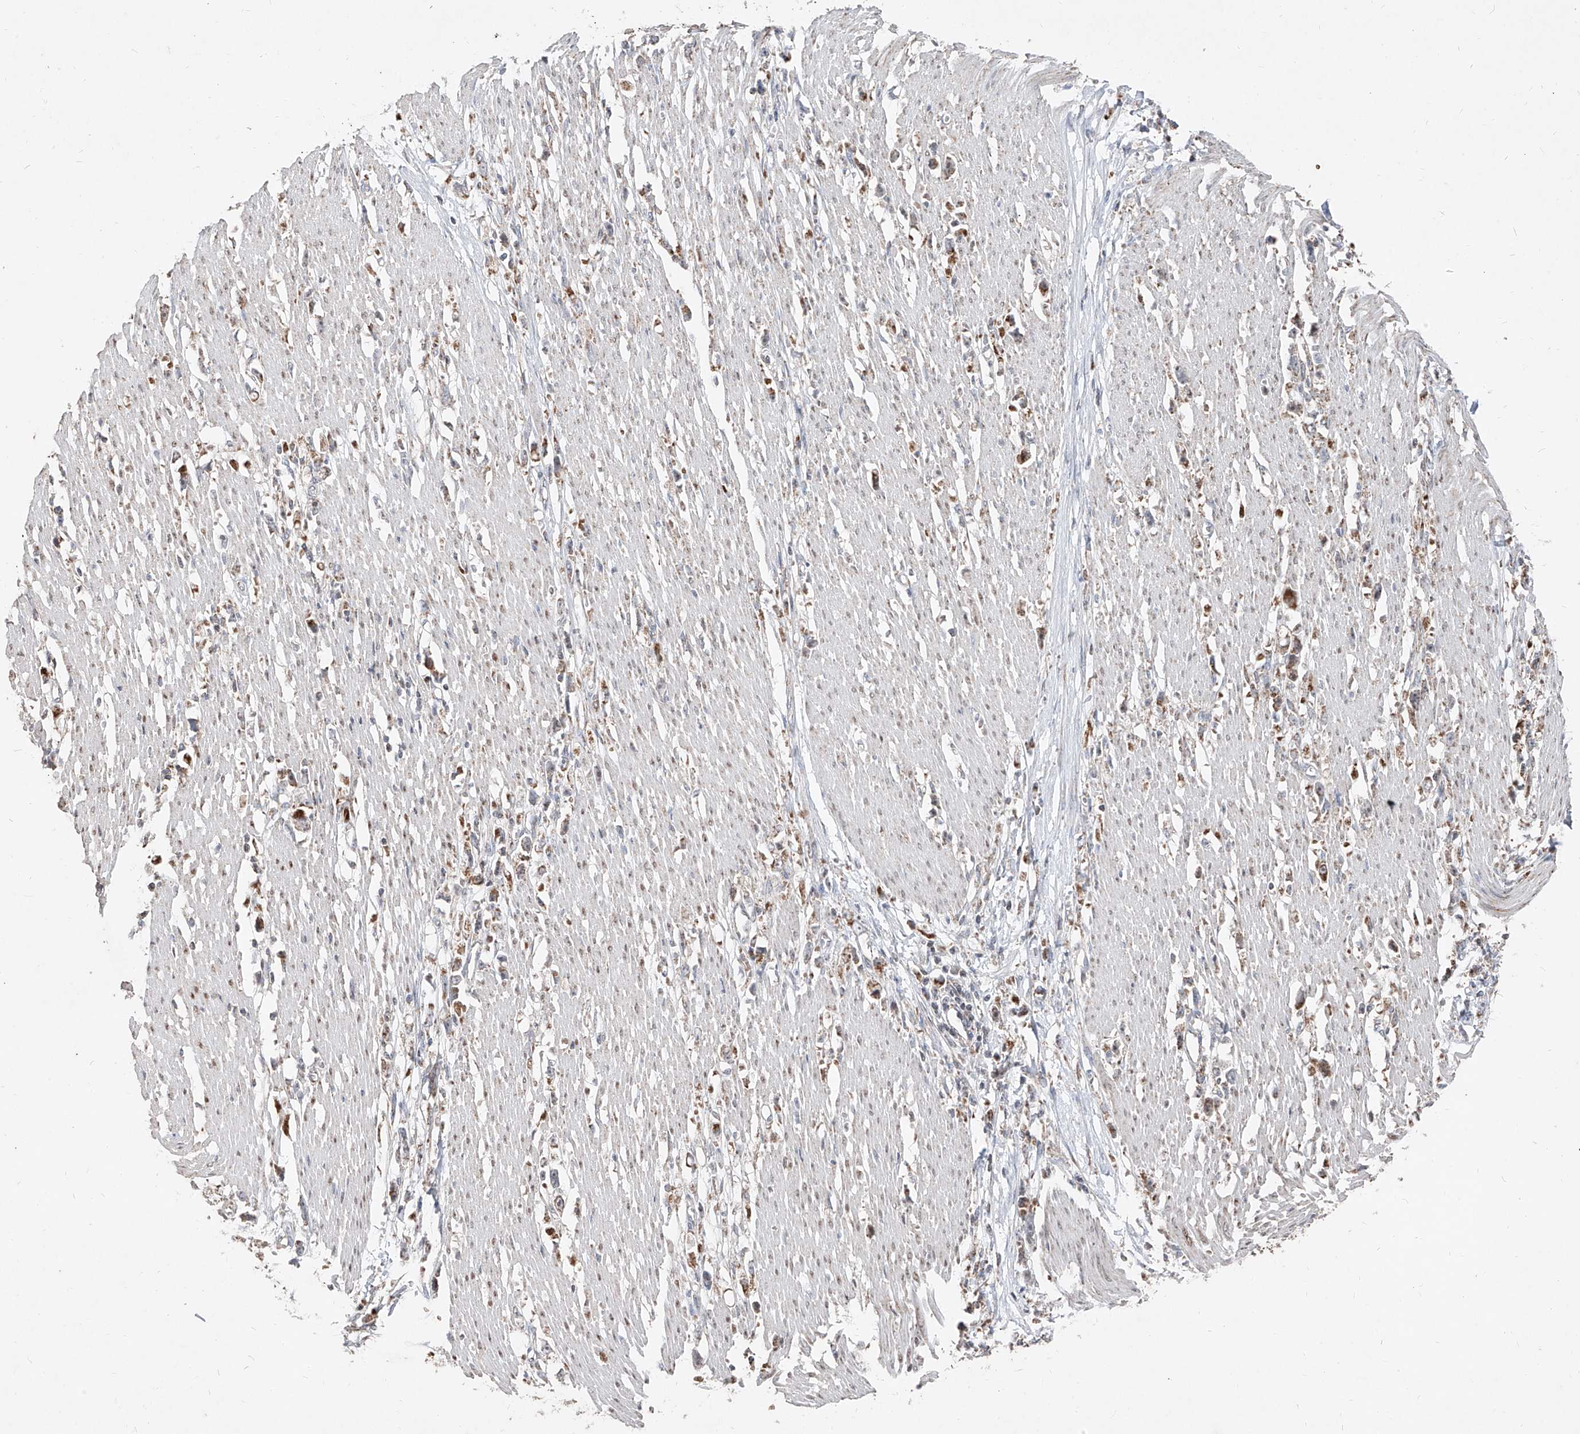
{"staining": {"intensity": "moderate", "quantity": "25%-75%", "location": "cytoplasmic/membranous"}, "tissue": "stomach cancer", "cell_type": "Tumor cells", "image_type": "cancer", "snomed": [{"axis": "morphology", "description": "Adenocarcinoma, NOS"}, {"axis": "topography", "description": "Stomach"}], "caption": "Immunohistochemistry photomicrograph of neoplastic tissue: adenocarcinoma (stomach) stained using immunohistochemistry (IHC) exhibits medium levels of moderate protein expression localized specifically in the cytoplasmic/membranous of tumor cells, appearing as a cytoplasmic/membranous brown color.", "gene": "NDUFB3", "patient": {"sex": "female", "age": 59}}